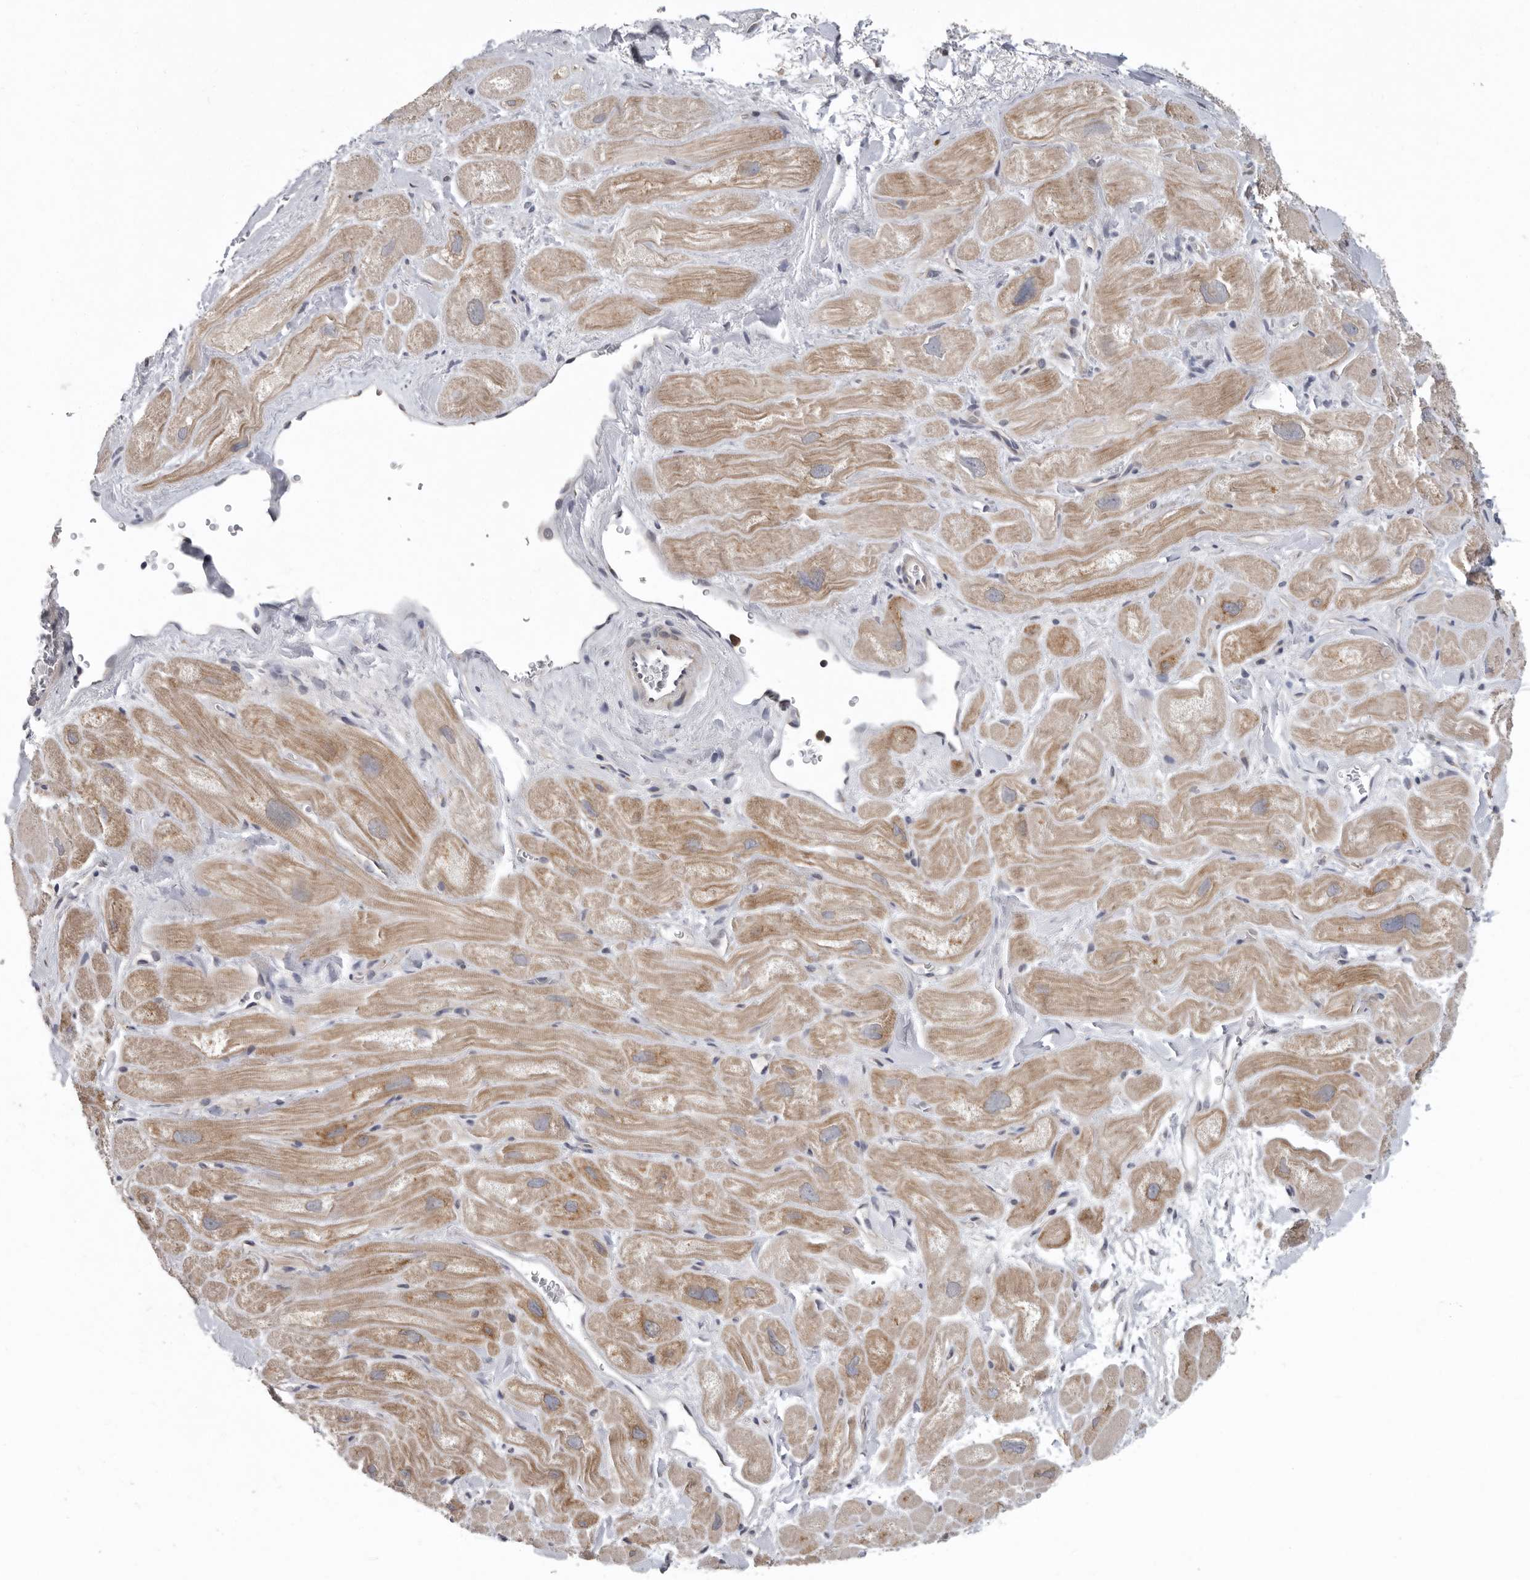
{"staining": {"intensity": "moderate", "quantity": "<25%", "location": "cytoplasmic/membranous,nuclear"}, "tissue": "heart muscle", "cell_type": "Cardiomyocytes", "image_type": "normal", "snomed": [{"axis": "morphology", "description": "Normal tissue, NOS"}, {"axis": "topography", "description": "Heart"}], "caption": "The immunohistochemical stain shows moderate cytoplasmic/membranous,nuclear expression in cardiomyocytes of normal heart muscle. Nuclei are stained in blue.", "gene": "RALGPS2", "patient": {"sex": "male", "age": 49}}